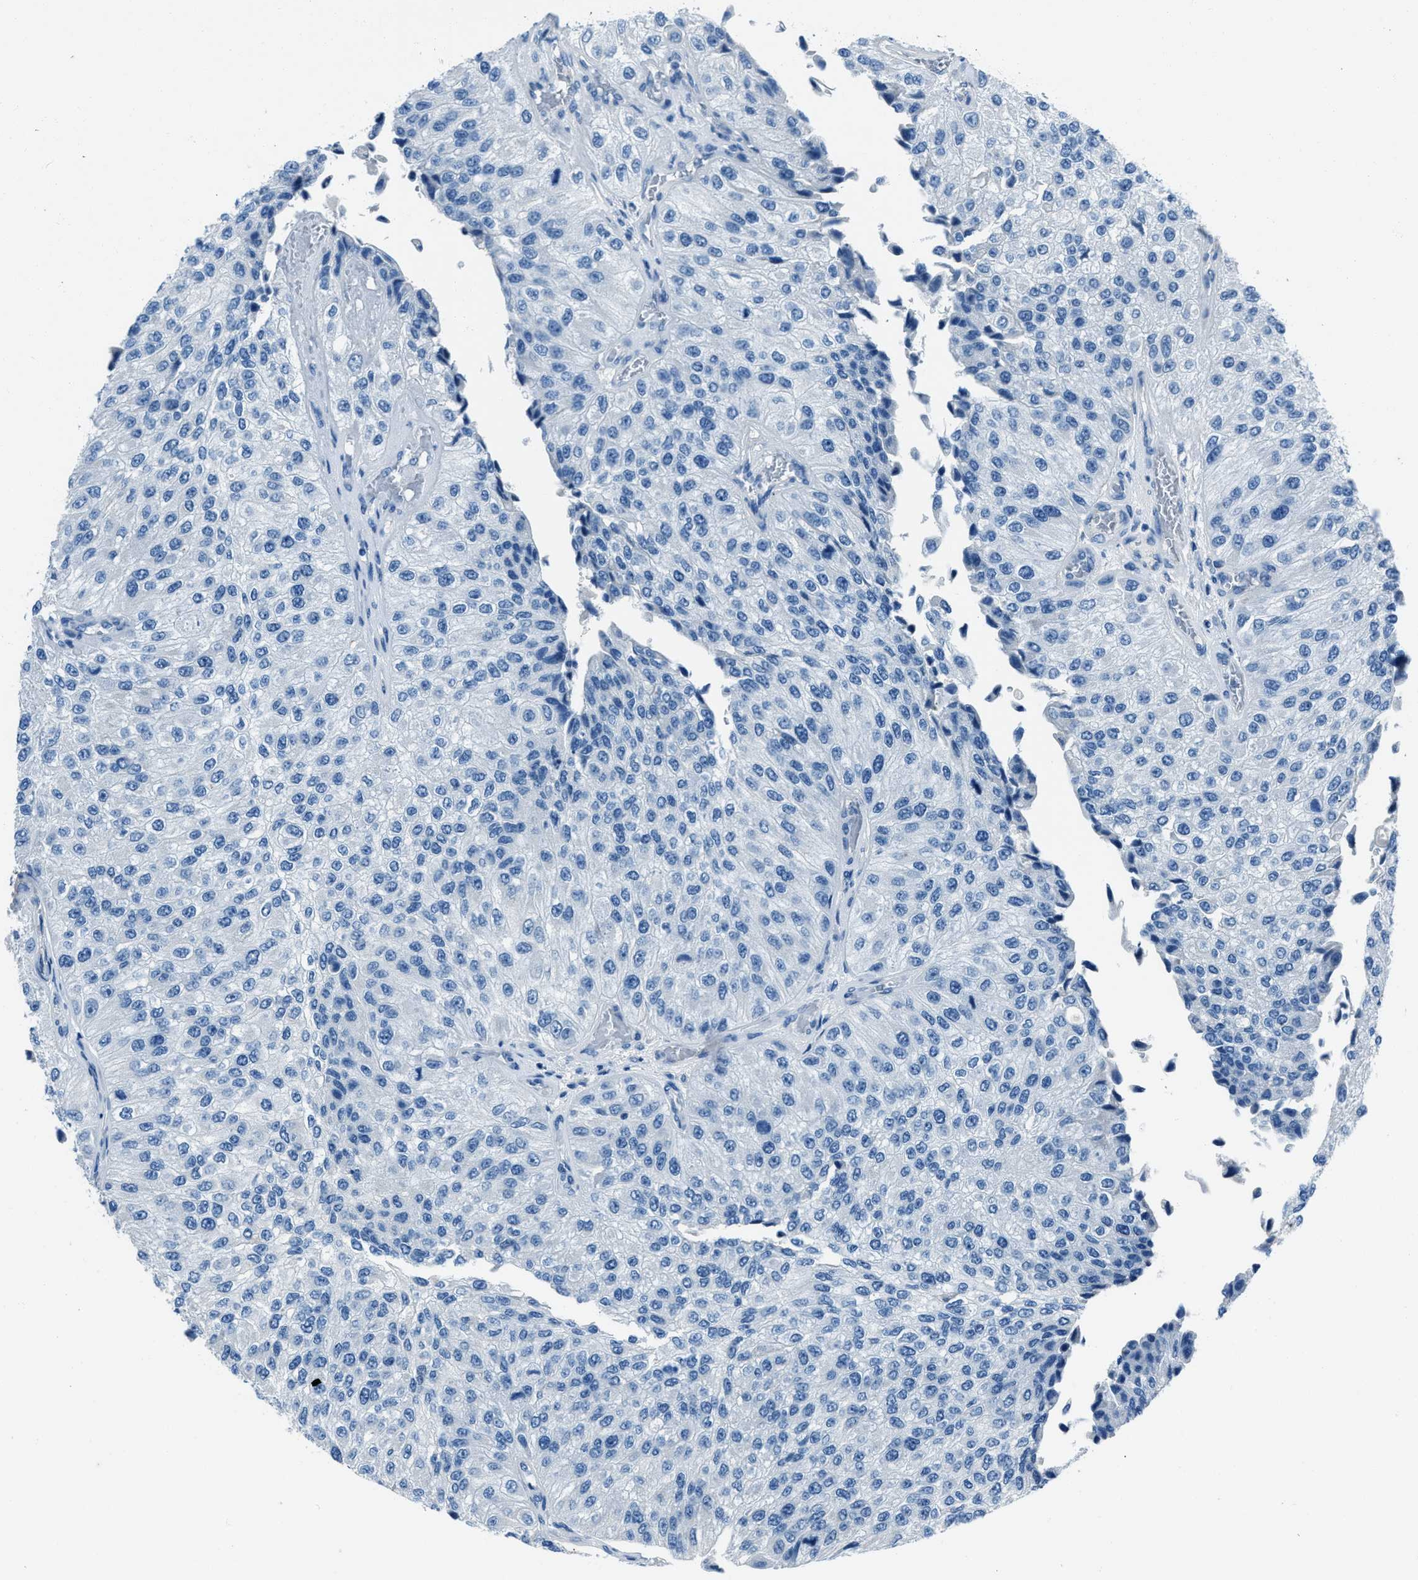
{"staining": {"intensity": "negative", "quantity": "none", "location": "none"}, "tissue": "urothelial cancer", "cell_type": "Tumor cells", "image_type": "cancer", "snomed": [{"axis": "morphology", "description": "Urothelial carcinoma, High grade"}, {"axis": "topography", "description": "Kidney"}, {"axis": "topography", "description": "Urinary bladder"}], "caption": "Human urothelial carcinoma (high-grade) stained for a protein using IHC exhibits no expression in tumor cells.", "gene": "AMACR", "patient": {"sex": "male", "age": 77}}